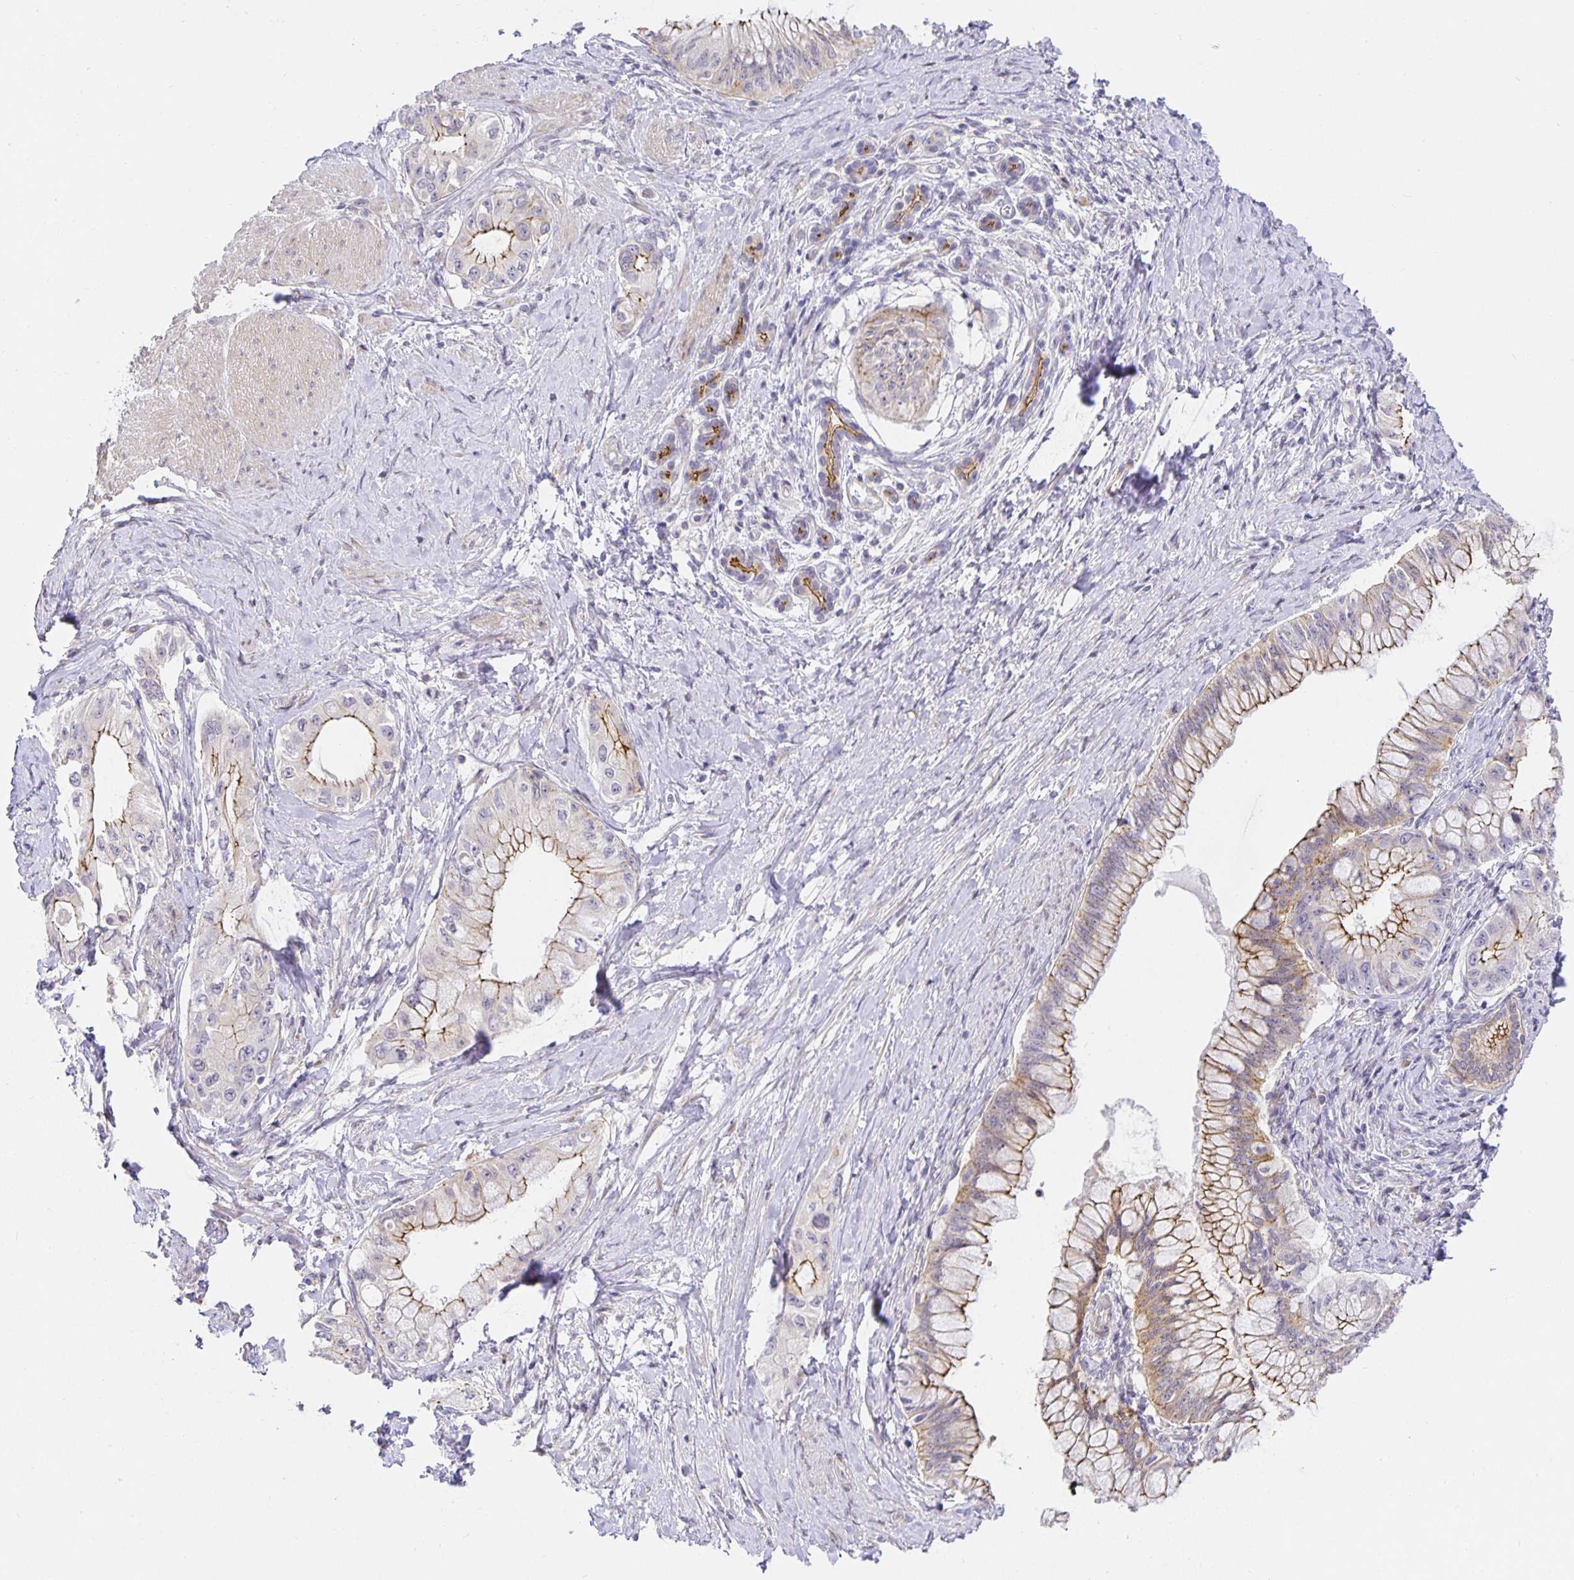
{"staining": {"intensity": "moderate", "quantity": "25%-75%", "location": "cytoplasmic/membranous"}, "tissue": "pancreatic cancer", "cell_type": "Tumor cells", "image_type": "cancer", "snomed": [{"axis": "morphology", "description": "Adenocarcinoma, NOS"}, {"axis": "topography", "description": "Pancreas"}], "caption": "A micrograph of human adenocarcinoma (pancreatic) stained for a protein demonstrates moderate cytoplasmic/membranous brown staining in tumor cells.", "gene": "TJP3", "patient": {"sex": "male", "age": 48}}